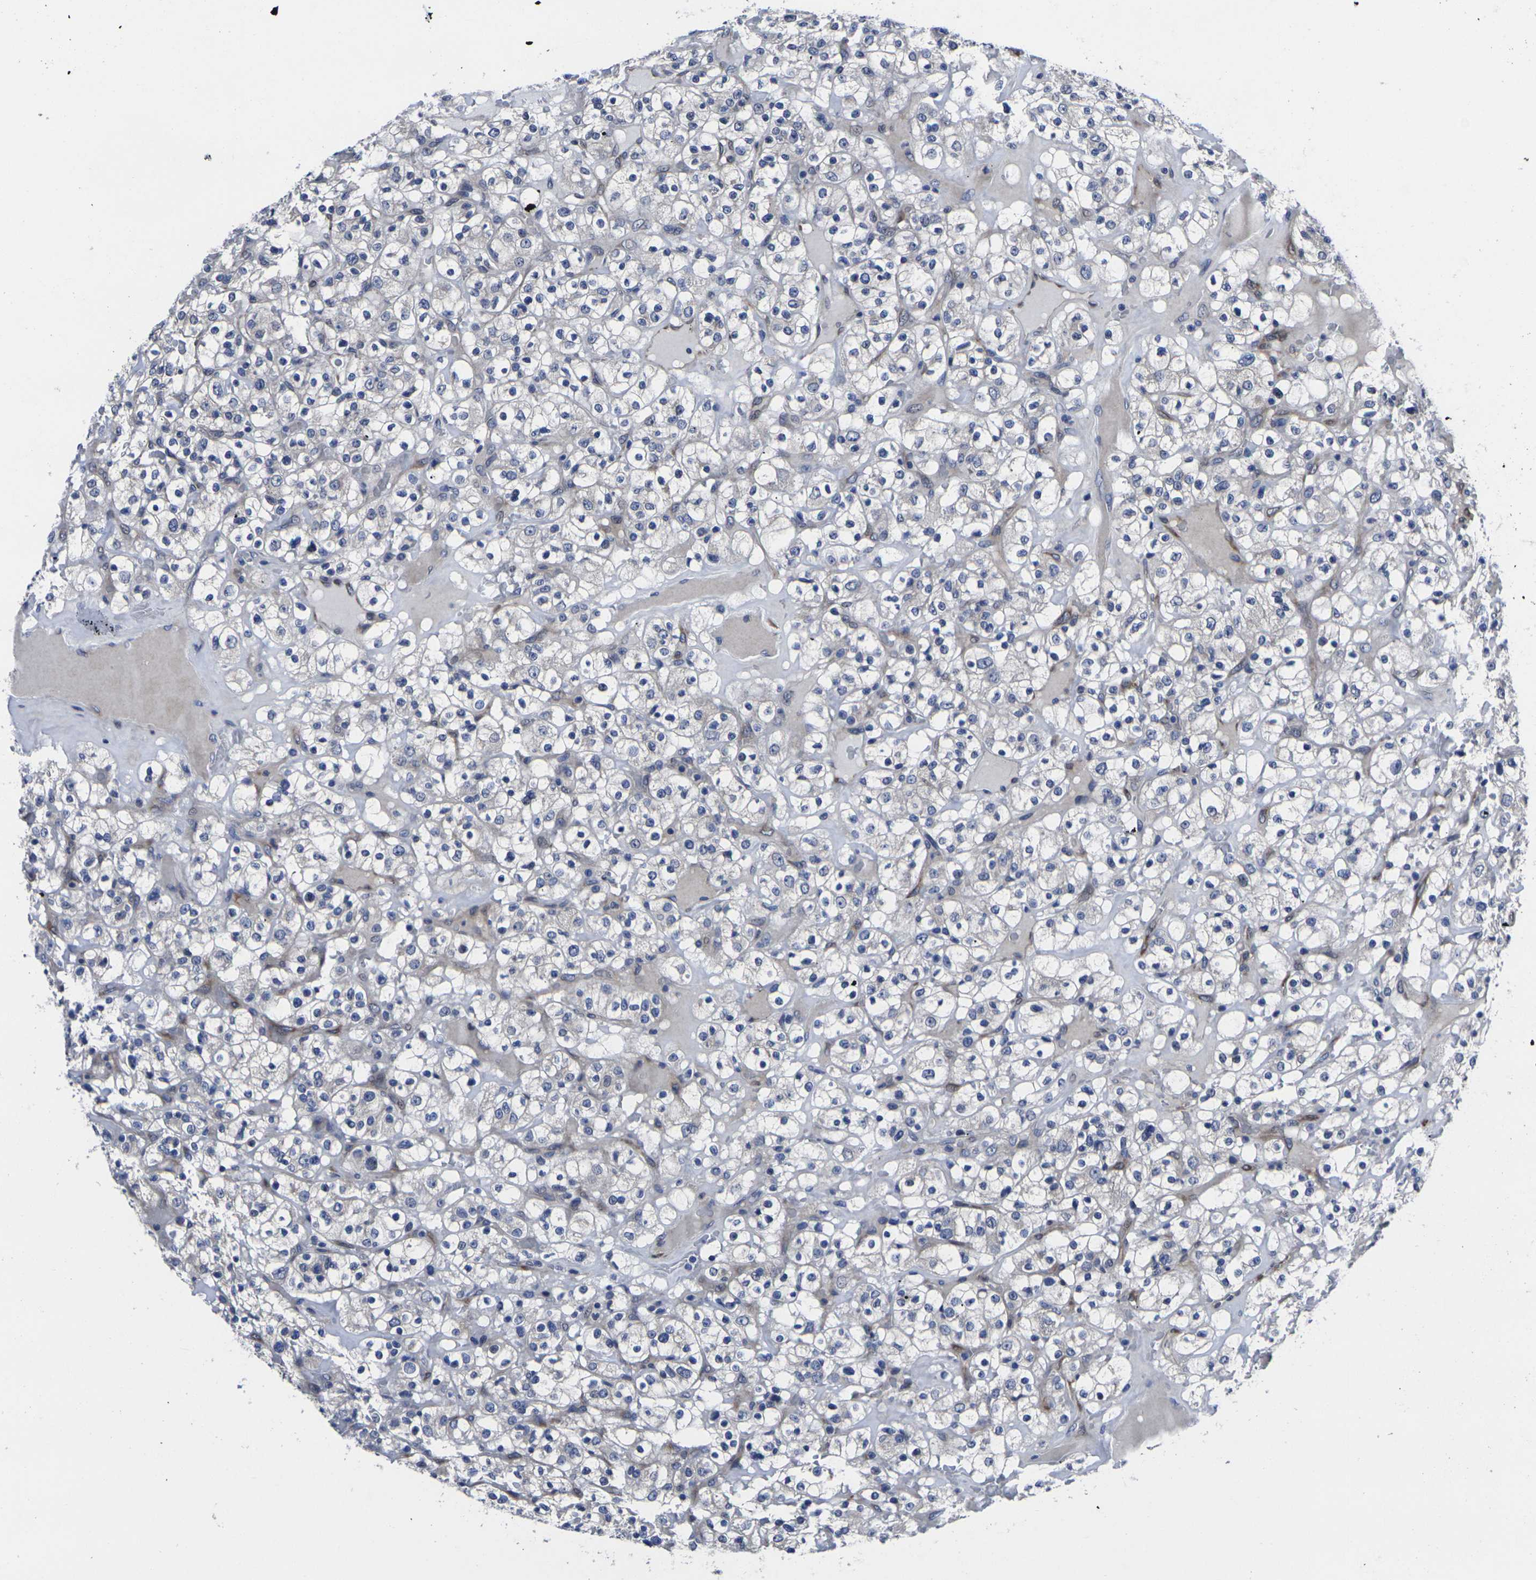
{"staining": {"intensity": "negative", "quantity": "none", "location": "none"}, "tissue": "renal cancer", "cell_type": "Tumor cells", "image_type": "cancer", "snomed": [{"axis": "morphology", "description": "Normal tissue, NOS"}, {"axis": "morphology", "description": "Adenocarcinoma, NOS"}, {"axis": "topography", "description": "Kidney"}], "caption": "Tumor cells show no significant protein expression in renal cancer (adenocarcinoma). (Brightfield microscopy of DAB immunohistochemistry at high magnification).", "gene": "CYP2C8", "patient": {"sex": "female", "age": 72}}